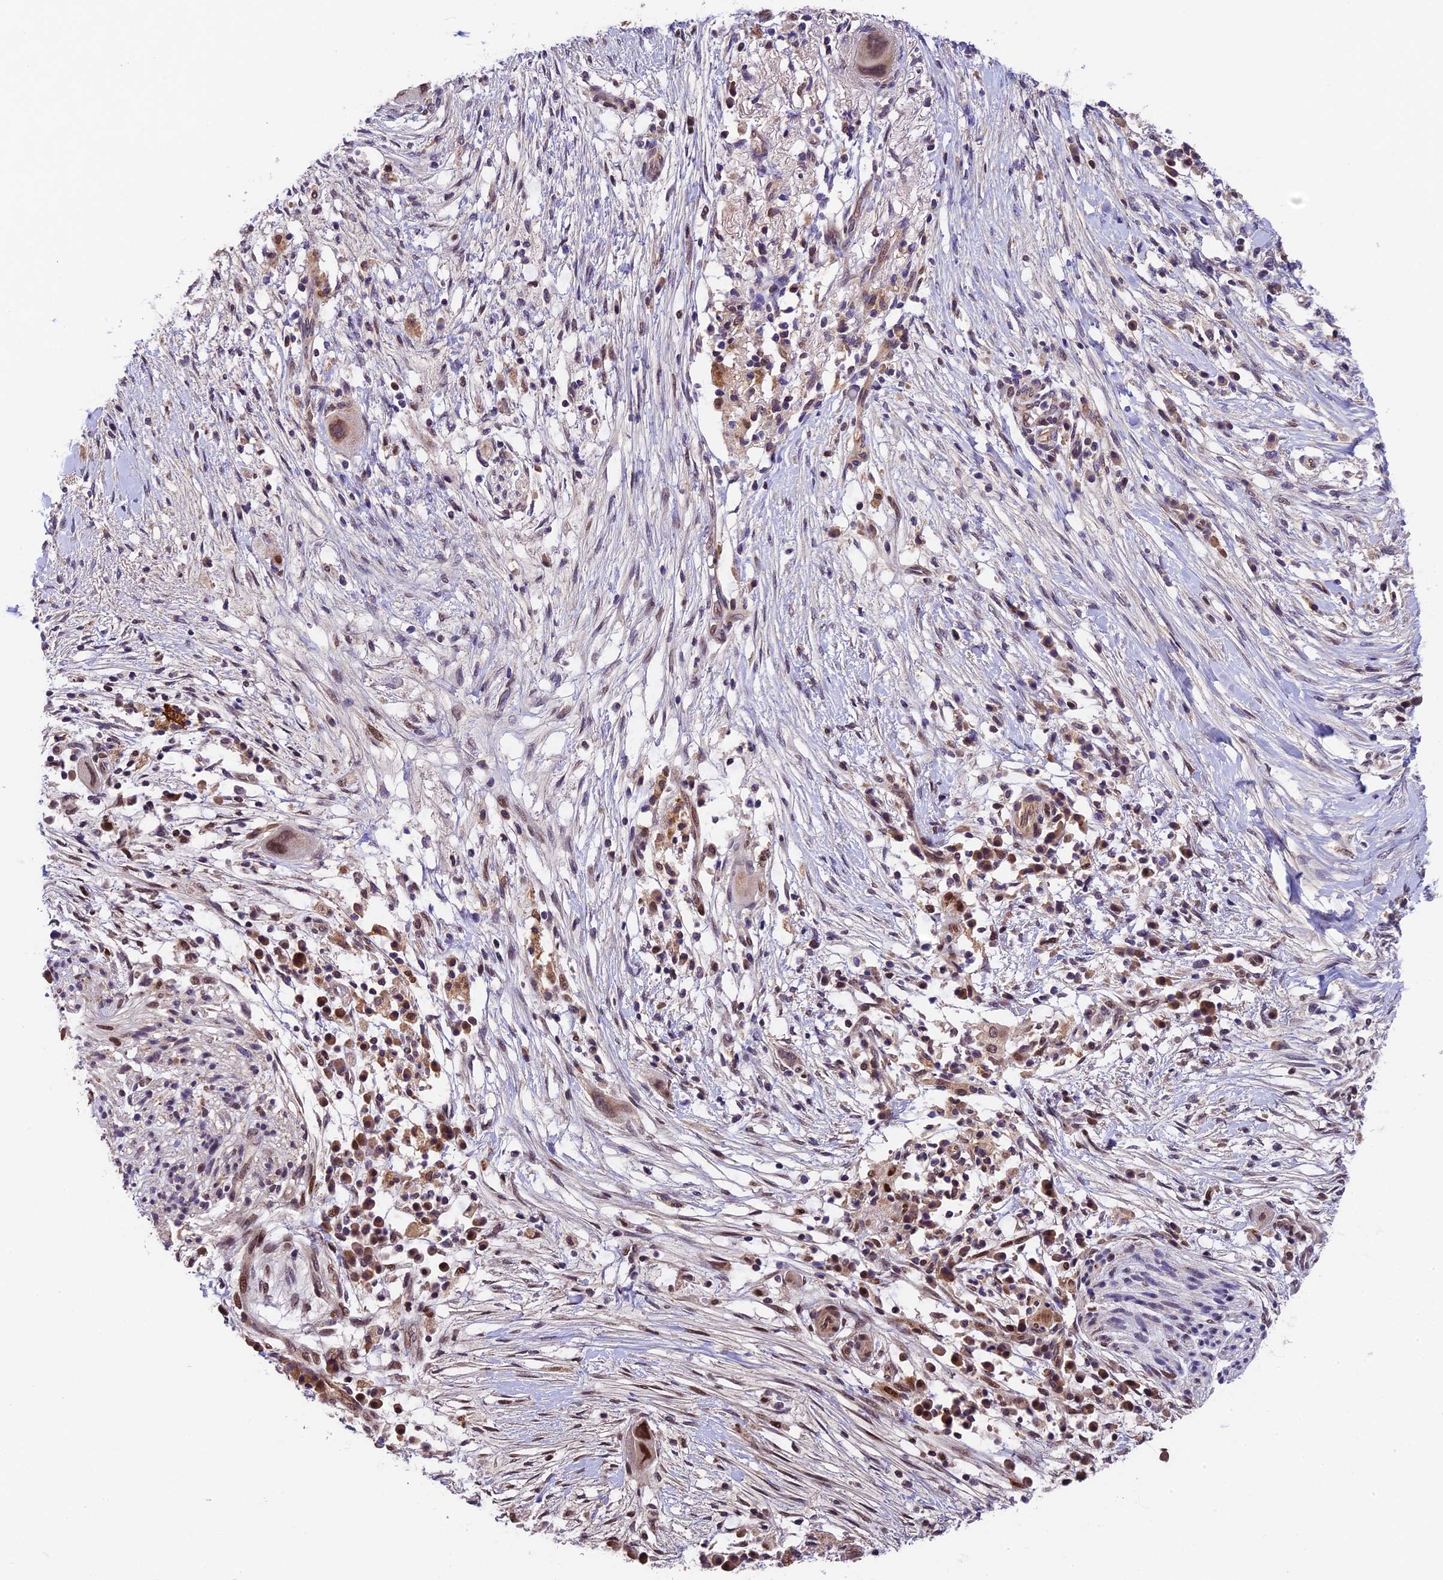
{"staining": {"intensity": "moderate", "quantity": ">75%", "location": "nuclear"}, "tissue": "pancreatic cancer", "cell_type": "Tumor cells", "image_type": "cancer", "snomed": [{"axis": "morphology", "description": "Adenocarcinoma, NOS"}, {"axis": "topography", "description": "Pancreas"}], "caption": "Immunohistochemical staining of human adenocarcinoma (pancreatic) exhibits medium levels of moderate nuclear positivity in about >75% of tumor cells. (brown staining indicates protein expression, while blue staining denotes nuclei).", "gene": "CCSER1", "patient": {"sex": "male", "age": 68}}